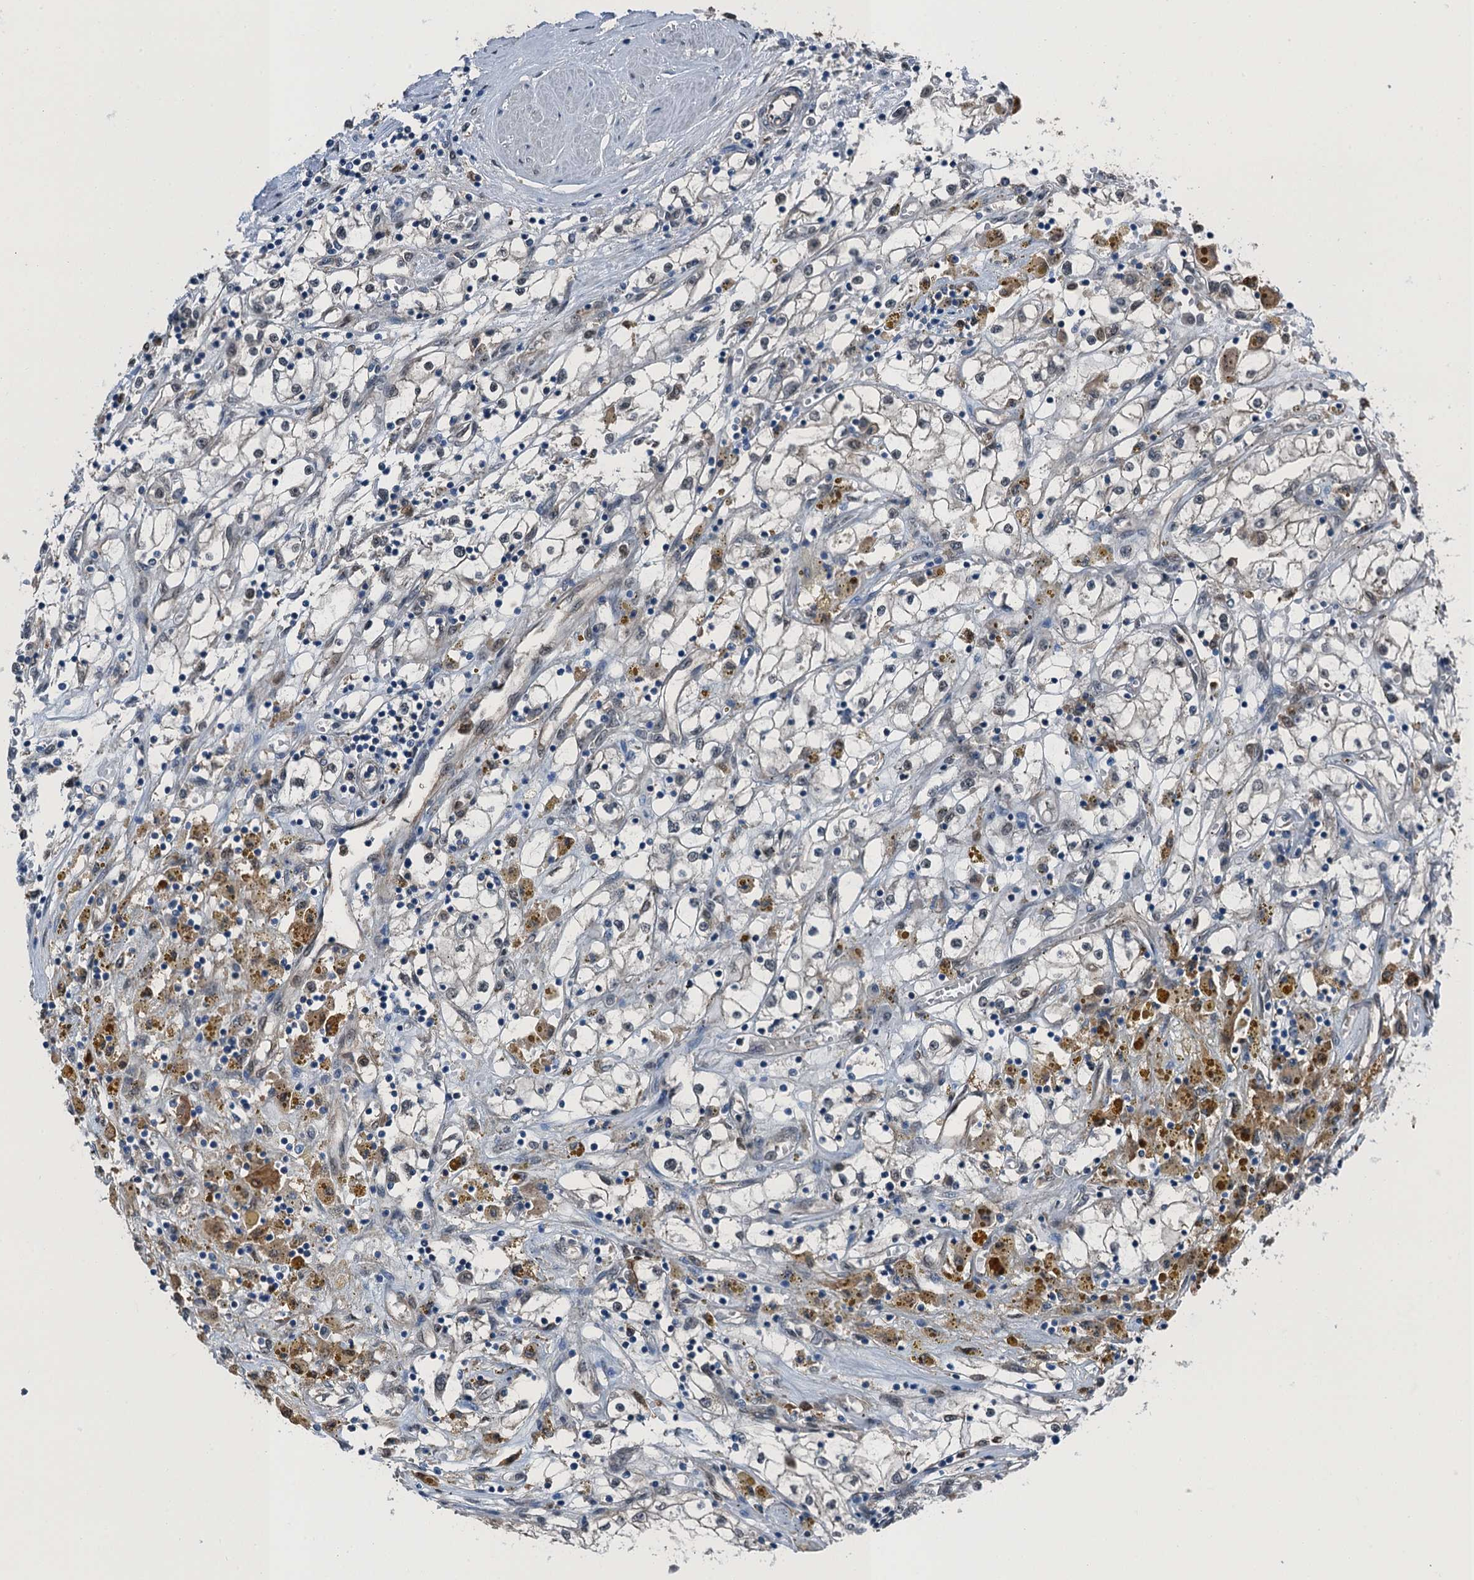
{"staining": {"intensity": "negative", "quantity": "none", "location": "none"}, "tissue": "renal cancer", "cell_type": "Tumor cells", "image_type": "cancer", "snomed": [{"axis": "morphology", "description": "Adenocarcinoma, NOS"}, {"axis": "topography", "description": "Kidney"}], "caption": "High magnification brightfield microscopy of renal cancer (adenocarcinoma) stained with DAB (brown) and counterstained with hematoxylin (blue): tumor cells show no significant positivity.", "gene": "RNH1", "patient": {"sex": "male", "age": 56}}